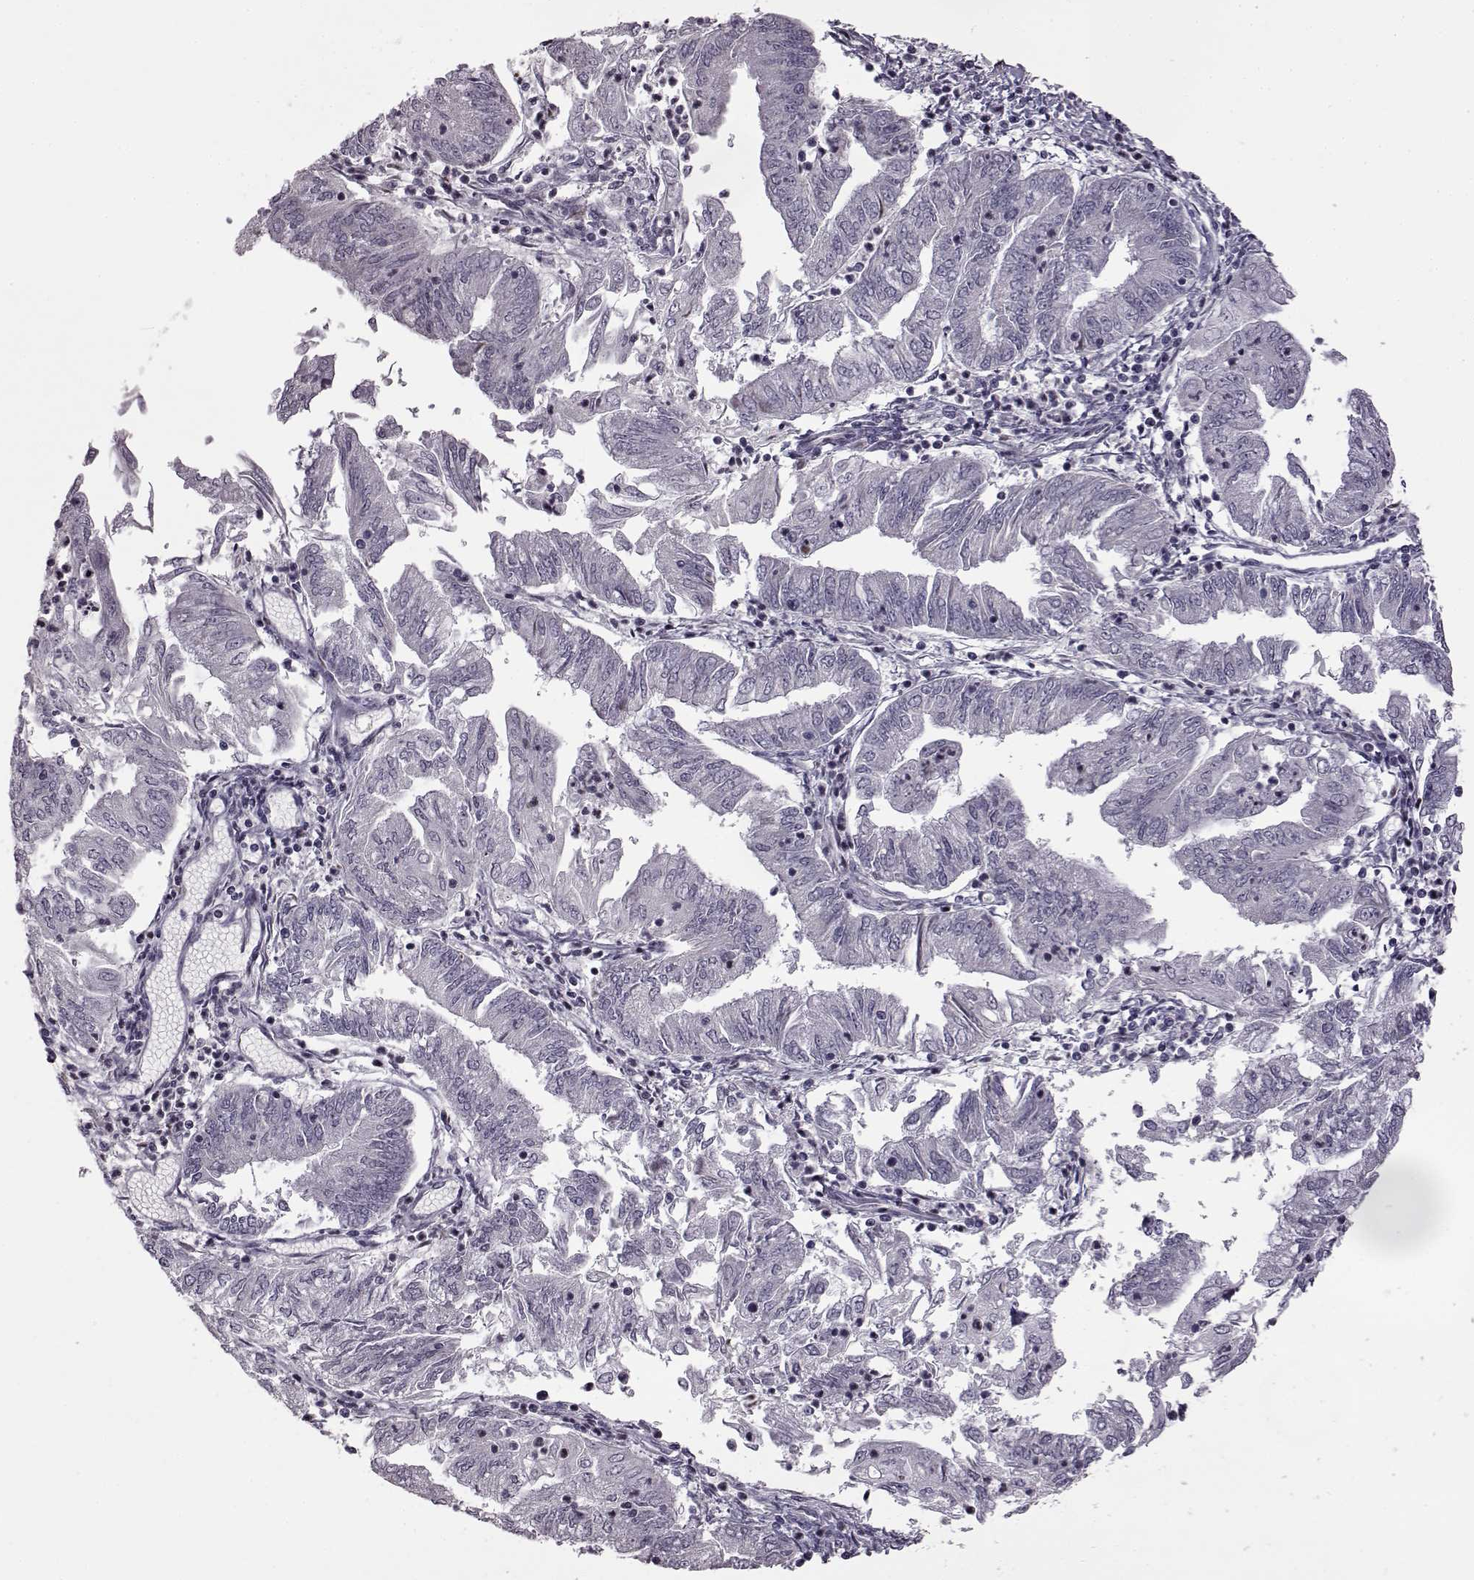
{"staining": {"intensity": "negative", "quantity": "none", "location": "none"}, "tissue": "endometrial cancer", "cell_type": "Tumor cells", "image_type": "cancer", "snomed": [{"axis": "morphology", "description": "Adenocarcinoma, NOS"}, {"axis": "topography", "description": "Endometrium"}], "caption": "Immunohistochemical staining of endometrial adenocarcinoma demonstrates no significant positivity in tumor cells.", "gene": "GAL", "patient": {"sex": "female", "age": 55}}